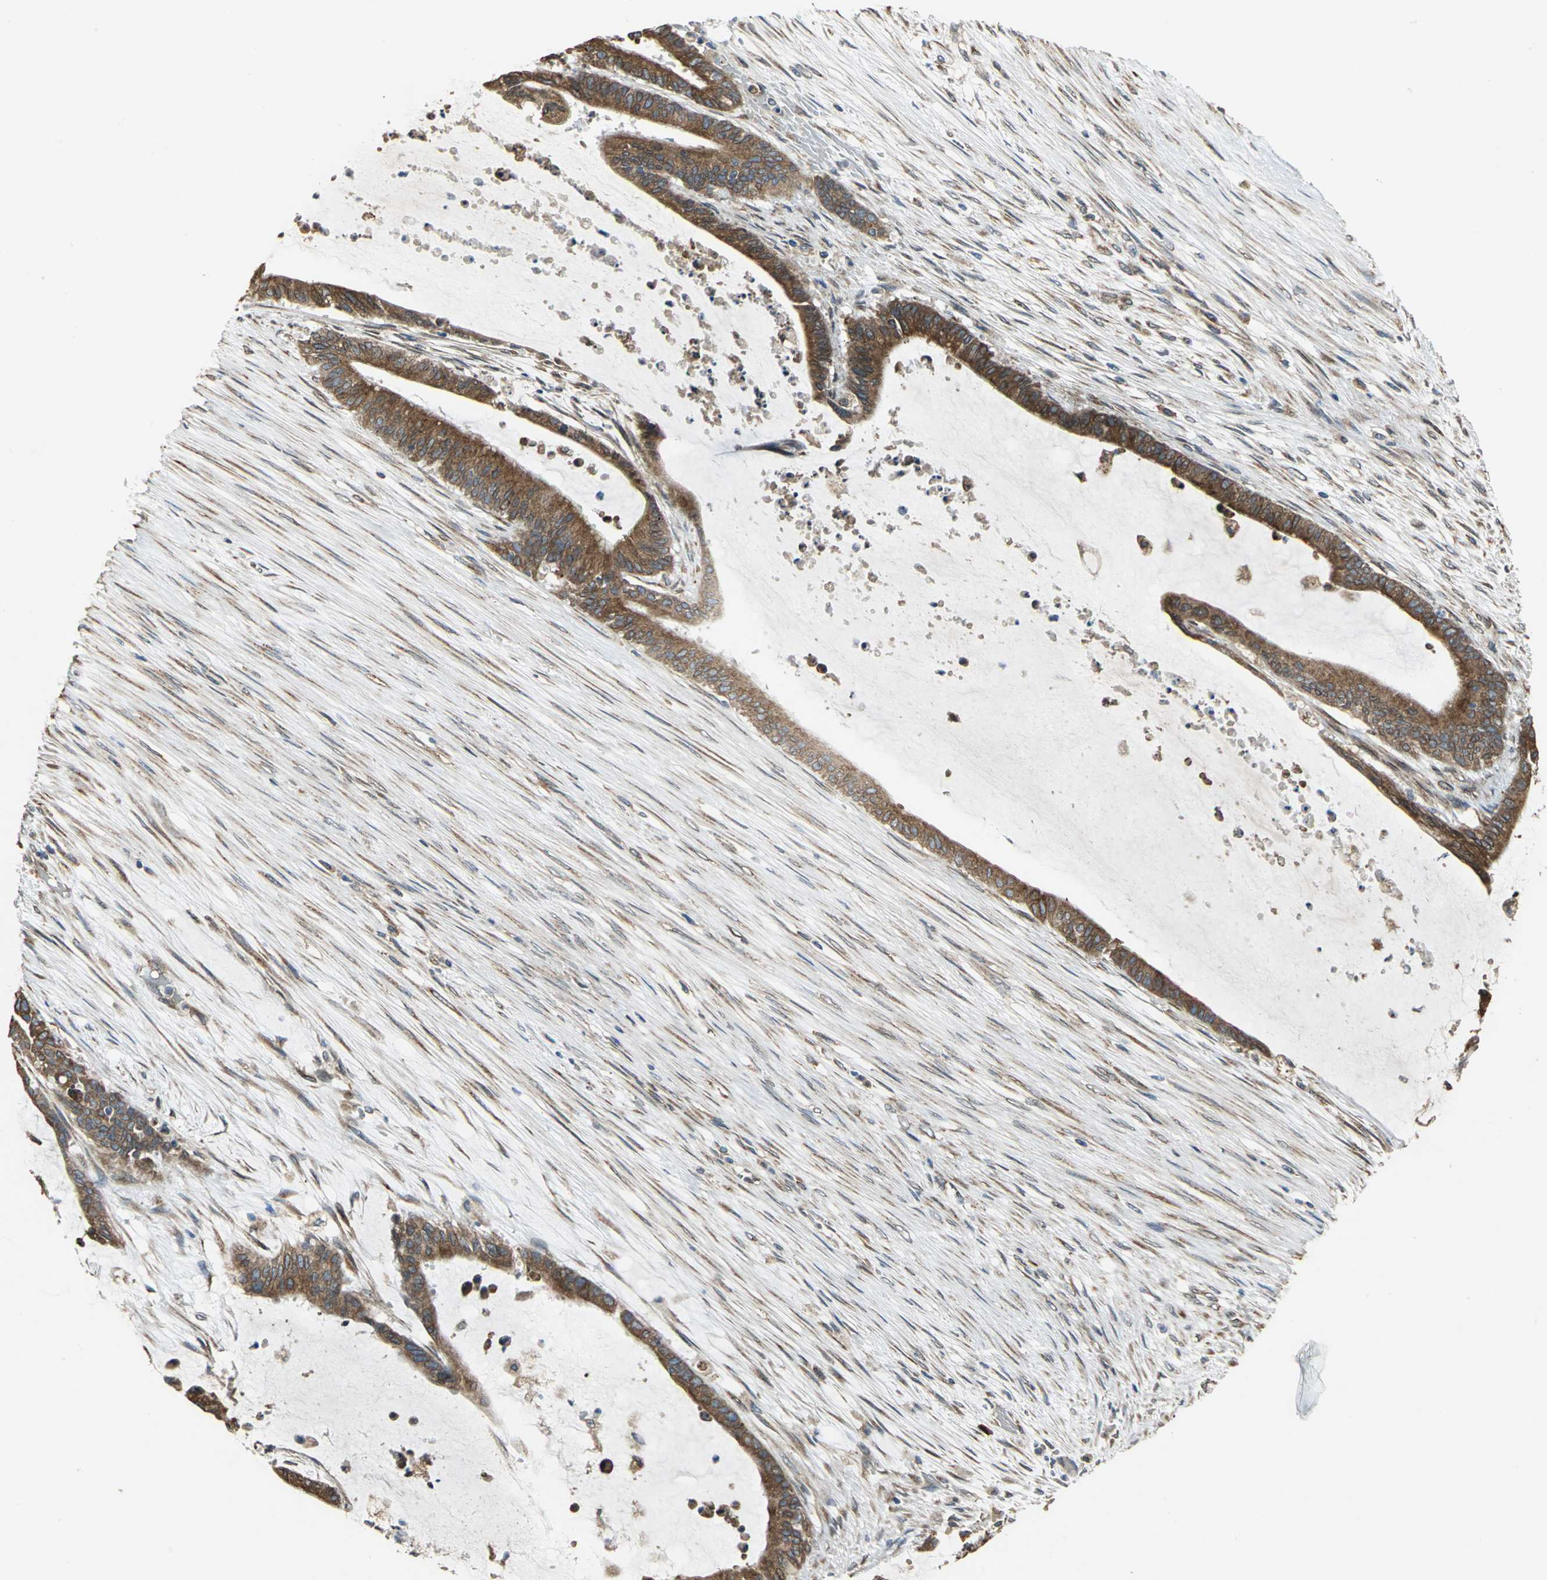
{"staining": {"intensity": "strong", "quantity": ">75%", "location": "cytoplasmic/membranous"}, "tissue": "liver cancer", "cell_type": "Tumor cells", "image_type": "cancer", "snomed": [{"axis": "morphology", "description": "Cholangiocarcinoma"}, {"axis": "topography", "description": "Liver"}], "caption": "Brown immunohistochemical staining in cholangiocarcinoma (liver) displays strong cytoplasmic/membranous staining in about >75% of tumor cells.", "gene": "SYVN1", "patient": {"sex": "female", "age": 73}}